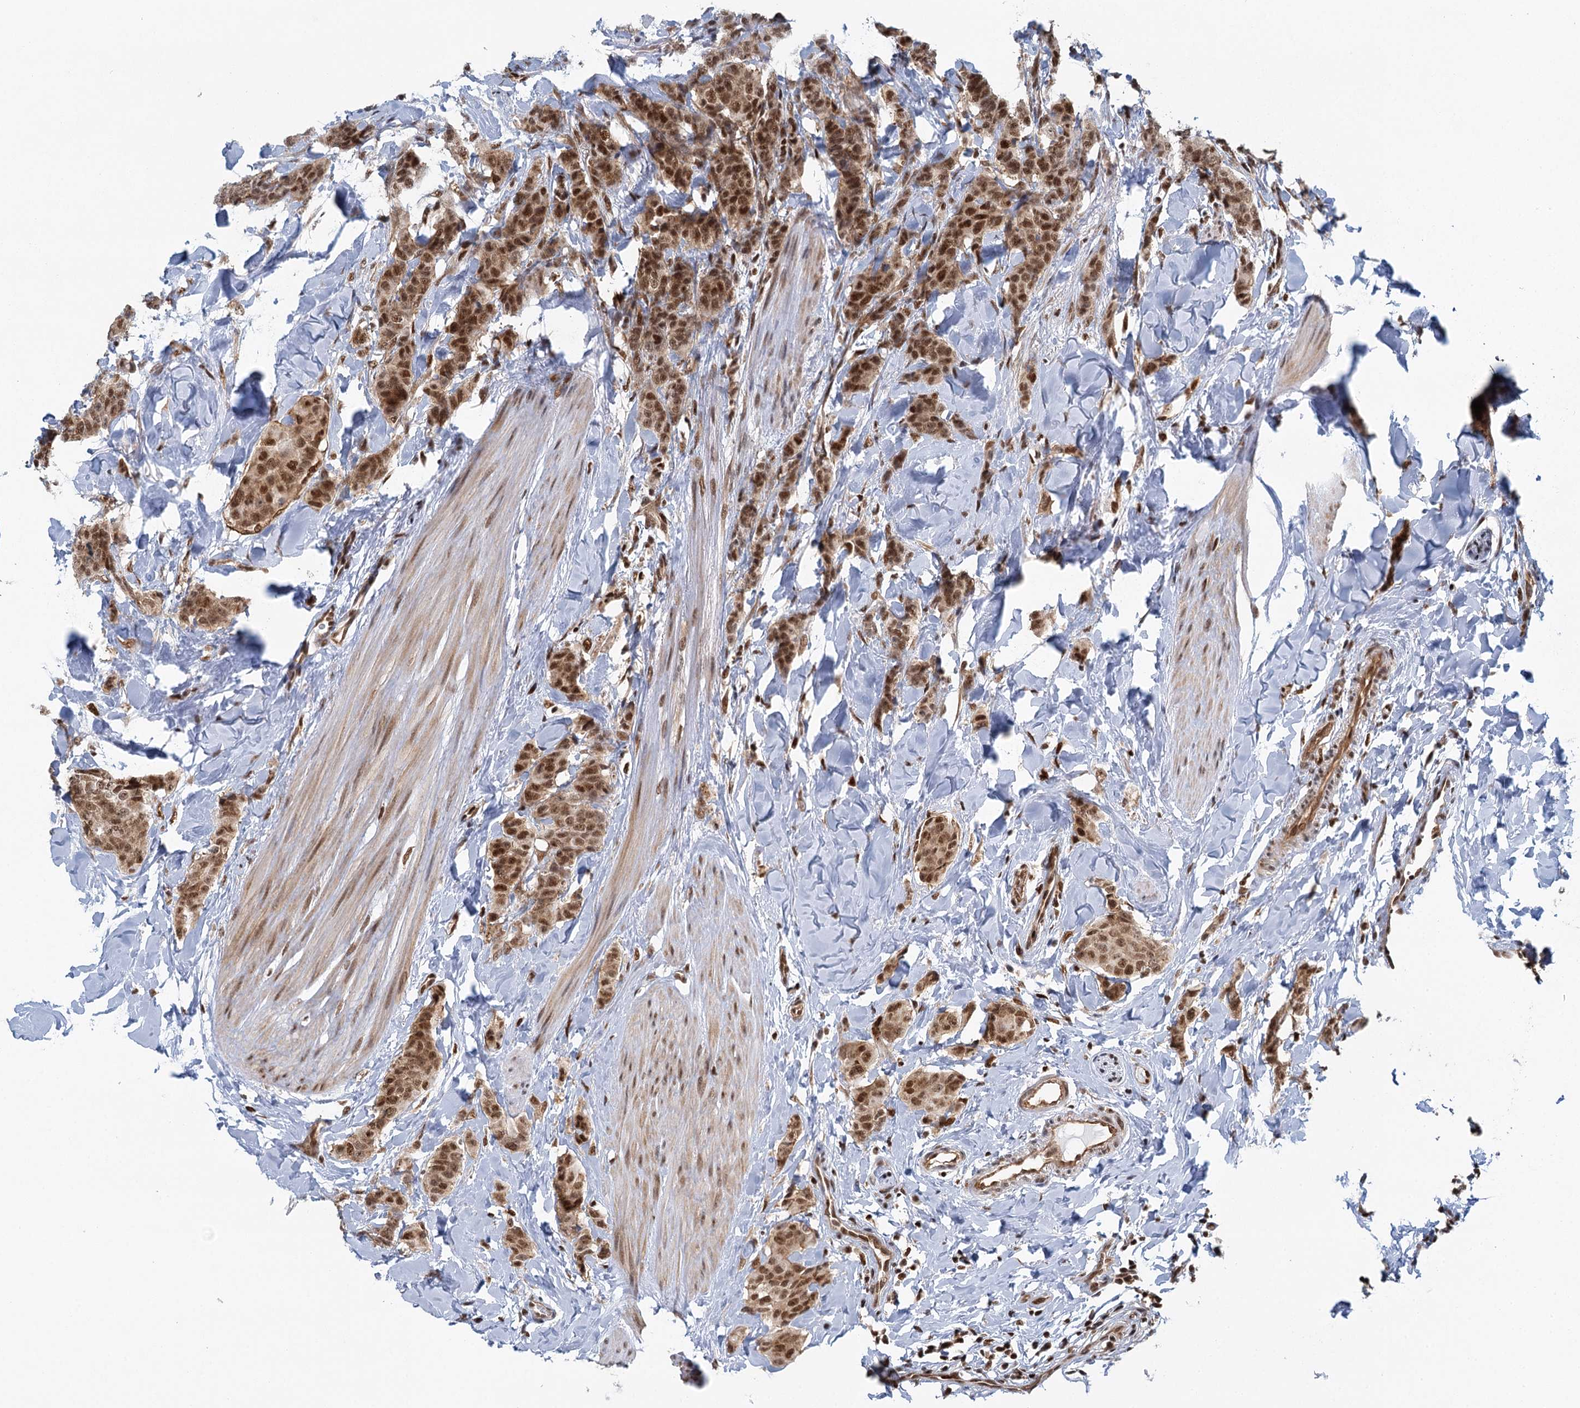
{"staining": {"intensity": "strong", "quantity": ">75%", "location": "nuclear"}, "tissue": "breast cancer", "cell_type": "Tumor cells", "image_type": "cancer", "snomed": [{"axis": "morphology", "description": "Duct carcinoma"}, {"axis": "topography", "description": "Breast"}], "caption": "Protein staining demonstrates strong nuclear staining in about >75% of tumor cells in breast invasive ductal carcinoma.", "gene": "GPATCH11", "patient": {"sex": "female", "age": 40}}